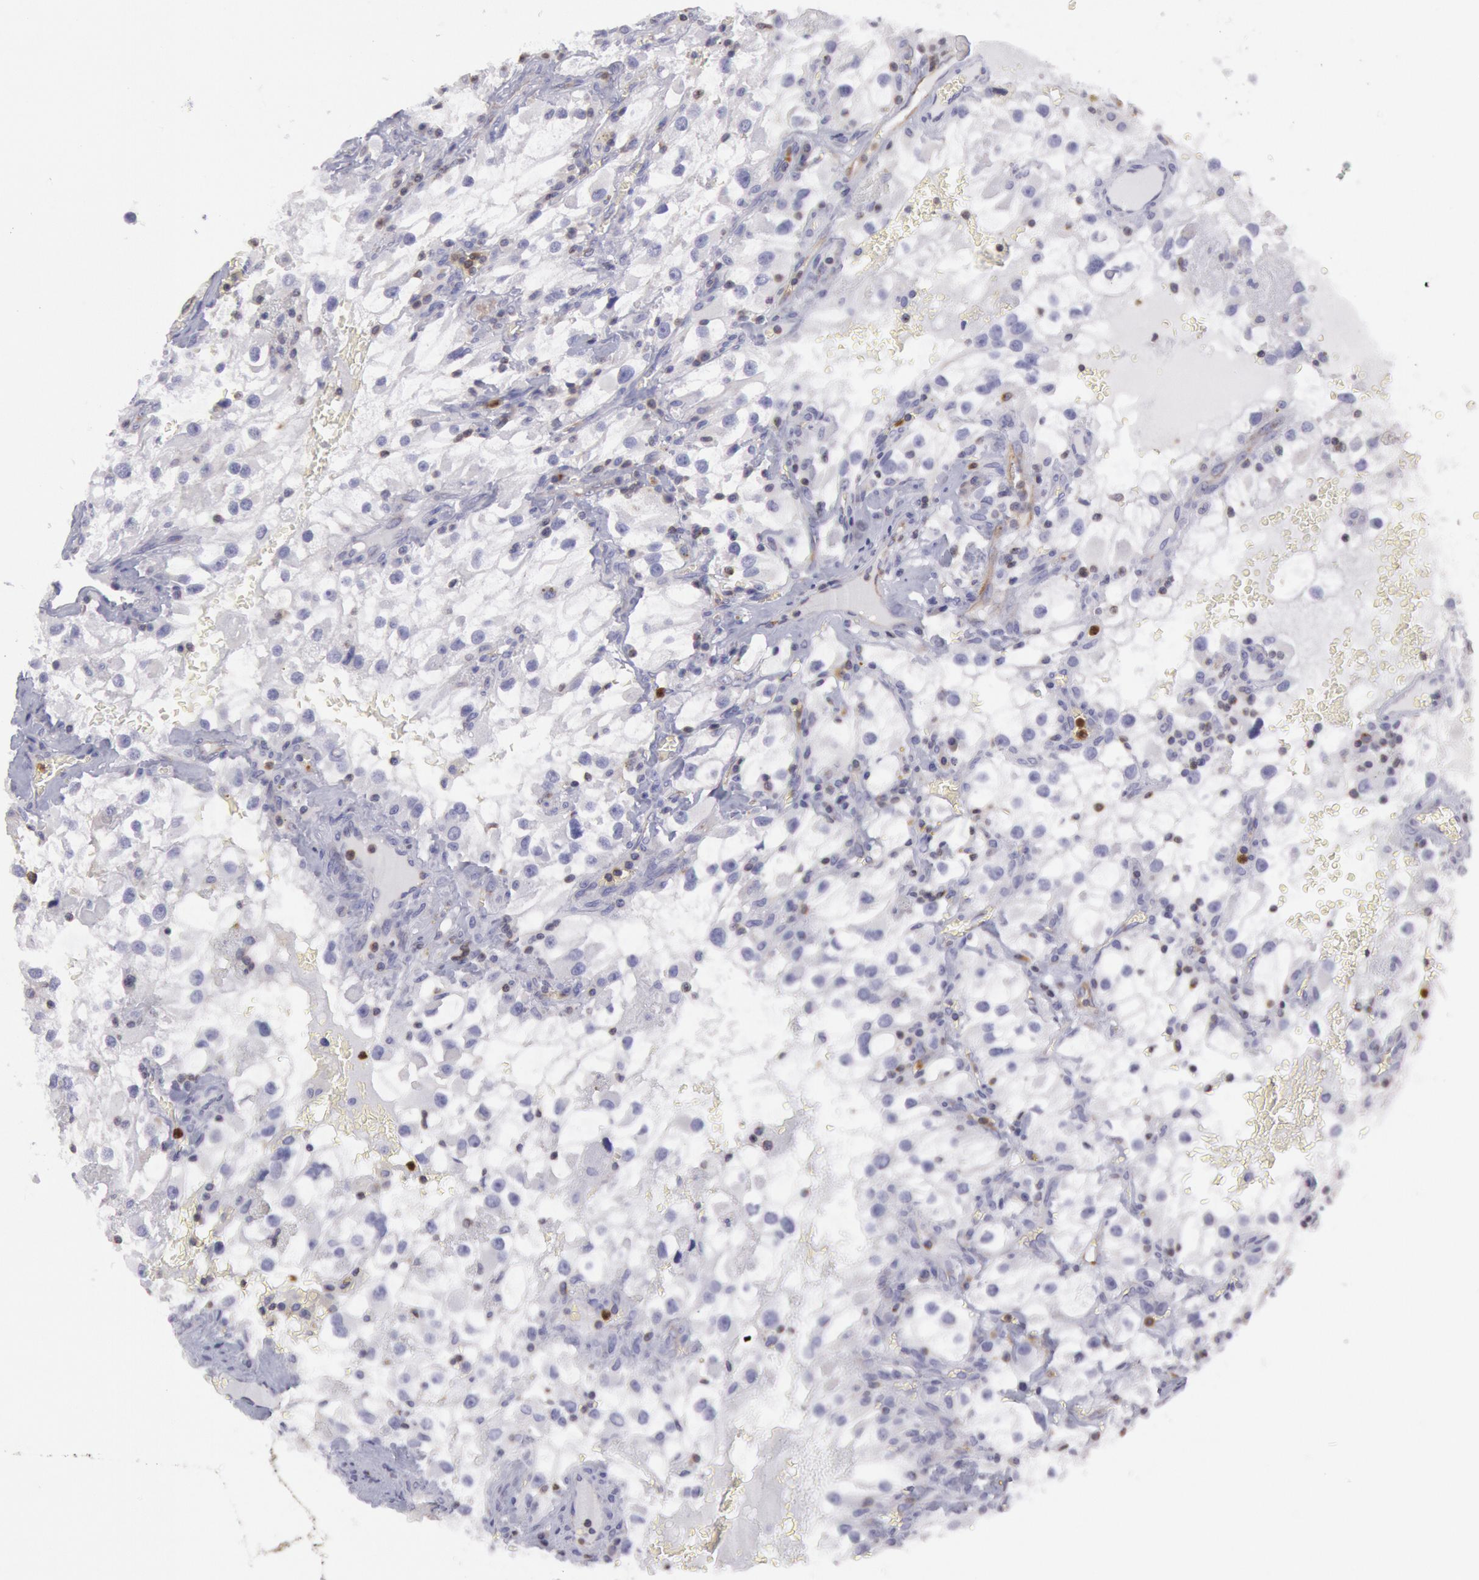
{"staining": {"intensity": "negative", "quantity": "none", "location": "none"}, "tissue": "renal cancer", "cell_type": "Tumor cells", "image_type": "cancer", "snomed": [{"axis": "morphology", "description": "Adenocarcinoma, NOS"}, {"axis": "topography", "description": "Kidney"}], "caption": "An image of renal cancer (adenocarcinoma) stained for a protein exhibits no brown staining in tumor cells.", "gene": "RAB27A", "patient": {"sex": "female", "age": 52}}